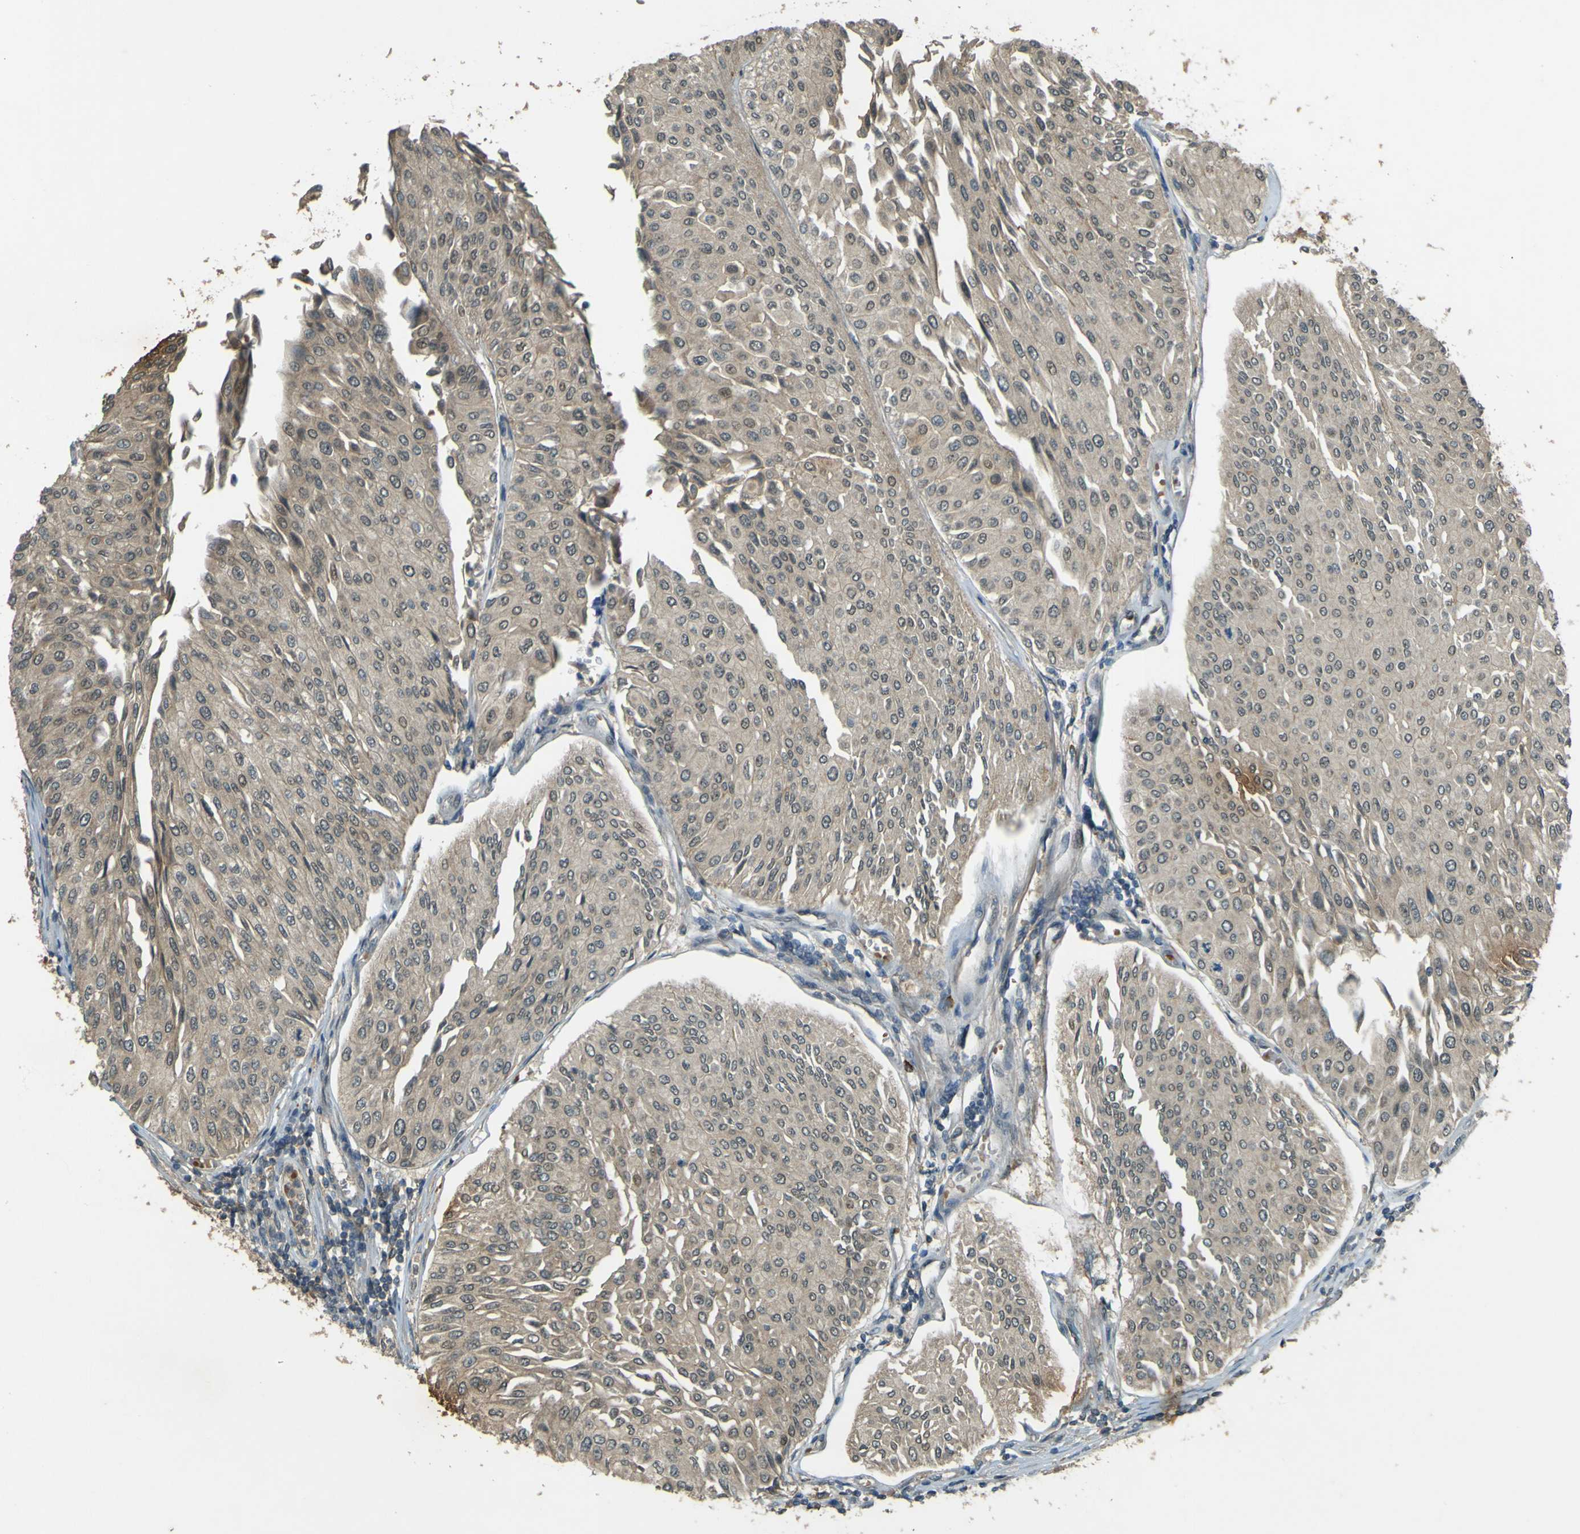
{"staining": {"intensity": "weak", "quantity": ">75%", "location": "cytoplasmic/membranous"}, "tissue": "urothelial cancer", "cell_type": "Tumor cells", "image_type": "cancer", "snomed": [{"axis": "morphology", "description": "Urothelial carcinoma, Low grade"}, {"axis": "topography", "description": "Urinary bladder"}], "caption": "Protein expression analysis of urothelial cancer shows weak cytoplasmic/membranous expression in about >75% of tumor cells.", "gene": "MPDZ", "patient": {"sex": "male", "age": 67}}